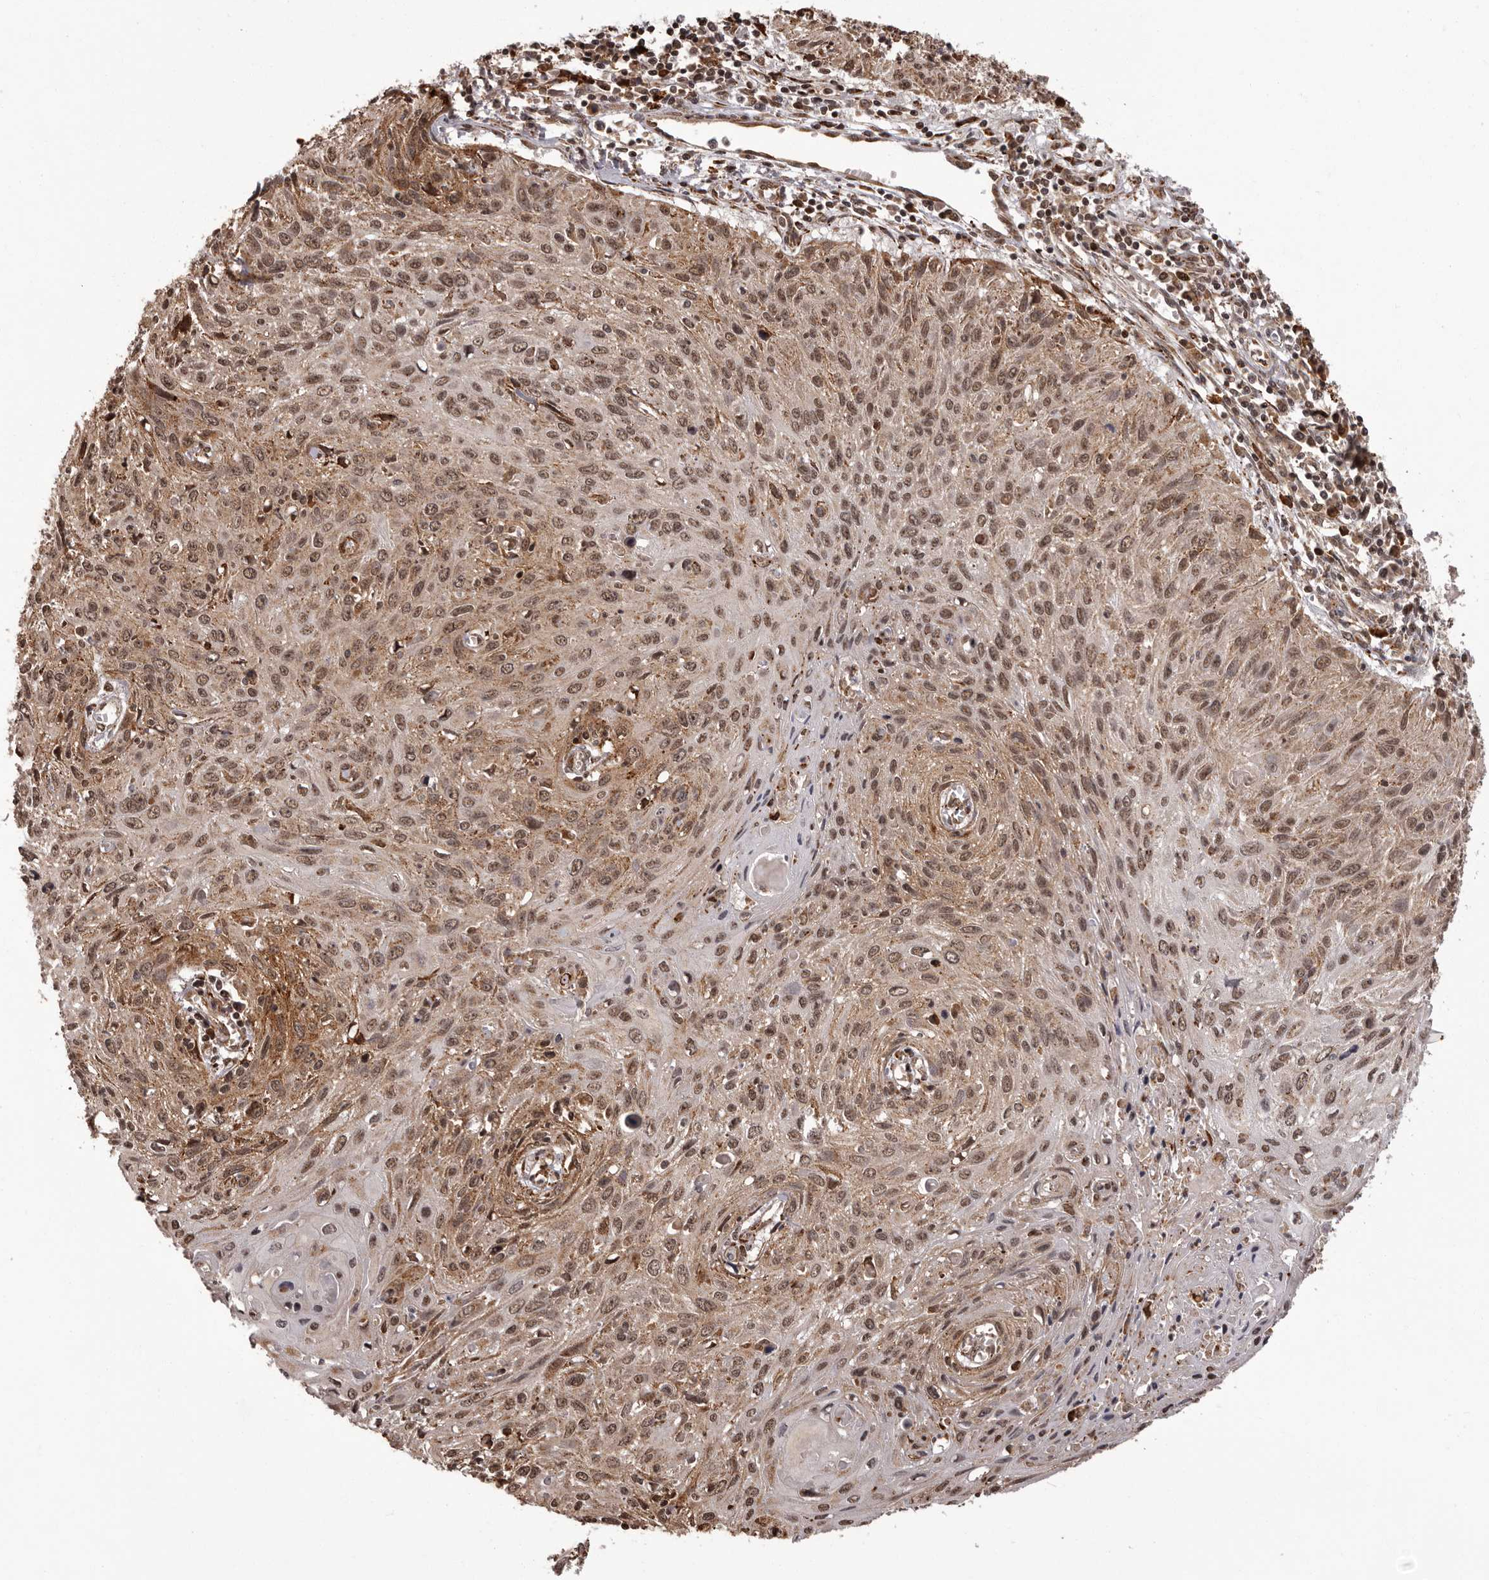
{"staining": {"intensity": "moderate", "quantity": ">75%", "location": "nuclear"}, "tissue": "cervical cancer", "cell_type": "Tumor cells", "image_type": "cancer", "snomed": [{"axis": "morphology", "description": "Squamous cell carcinoma, NOS"}, {"axis": "topography", "description": "Cervix"}], "caption": "The immunohistochemical stain labels moderate nuclear staining in tumor cells of squamous cell carcinoma (cervical) tissue.", "gene": "IL32", "patient": {"sex": "female", "age": 51}}